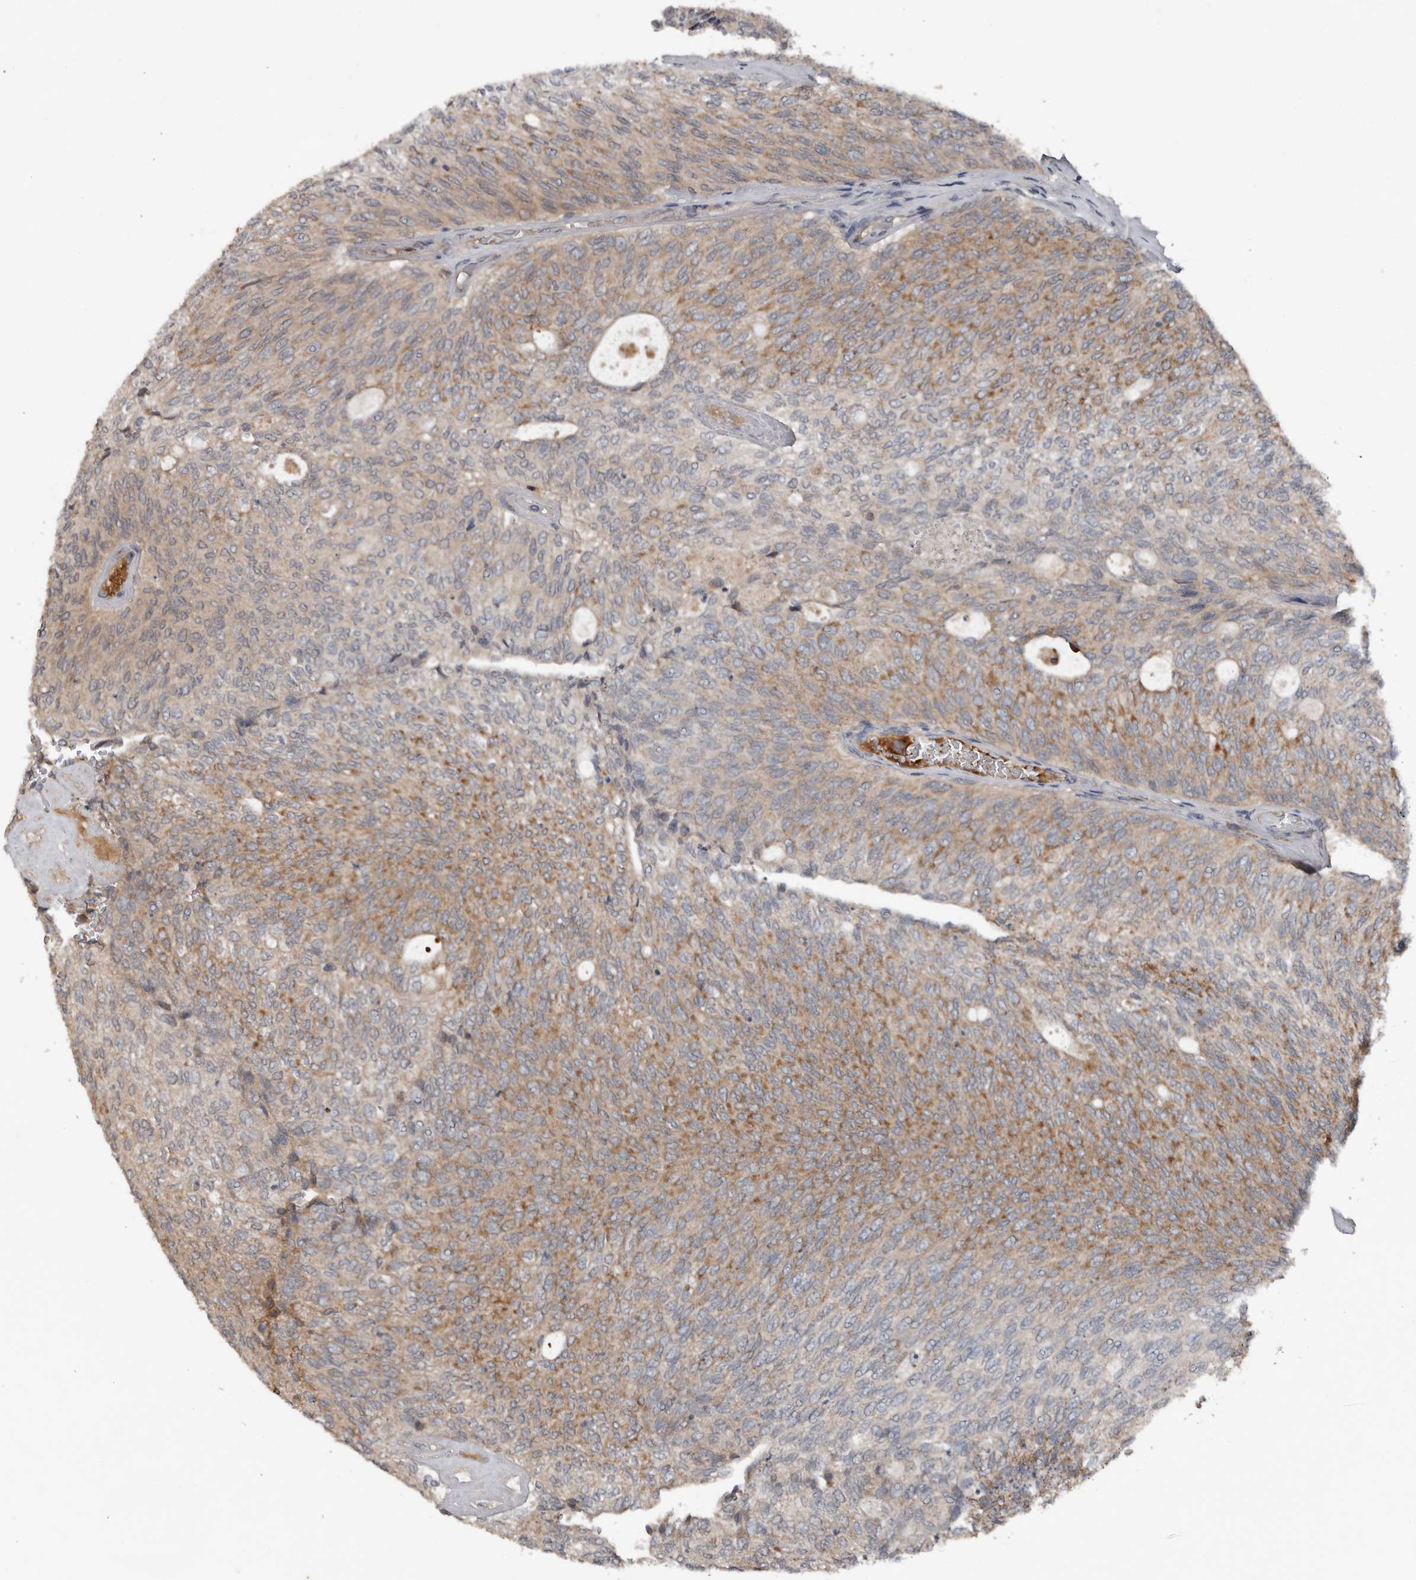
{"staining": {"intensity": "moderate", "quantity": ">75%", "location": "cytoplasmic/membranous"}, "tissue": "urothelial cancer", "cell_type": "Tumor cells", "image_type": "cancer", "snomed": [{"axis": "morphology", "description": "Urothelial carcinoma, Low grade"}, {"axis": "topography", "description": "Urinary bladder"}], "caption": "Brown immunohistochemical staining in human urothelial carcinoma (low-grade) reveals moderate cytoplasmic/membranous staining in approximately >75% of tumor cells.", "gene": "DNAJB4", "patient": {"sex": "female", "age": 79}}